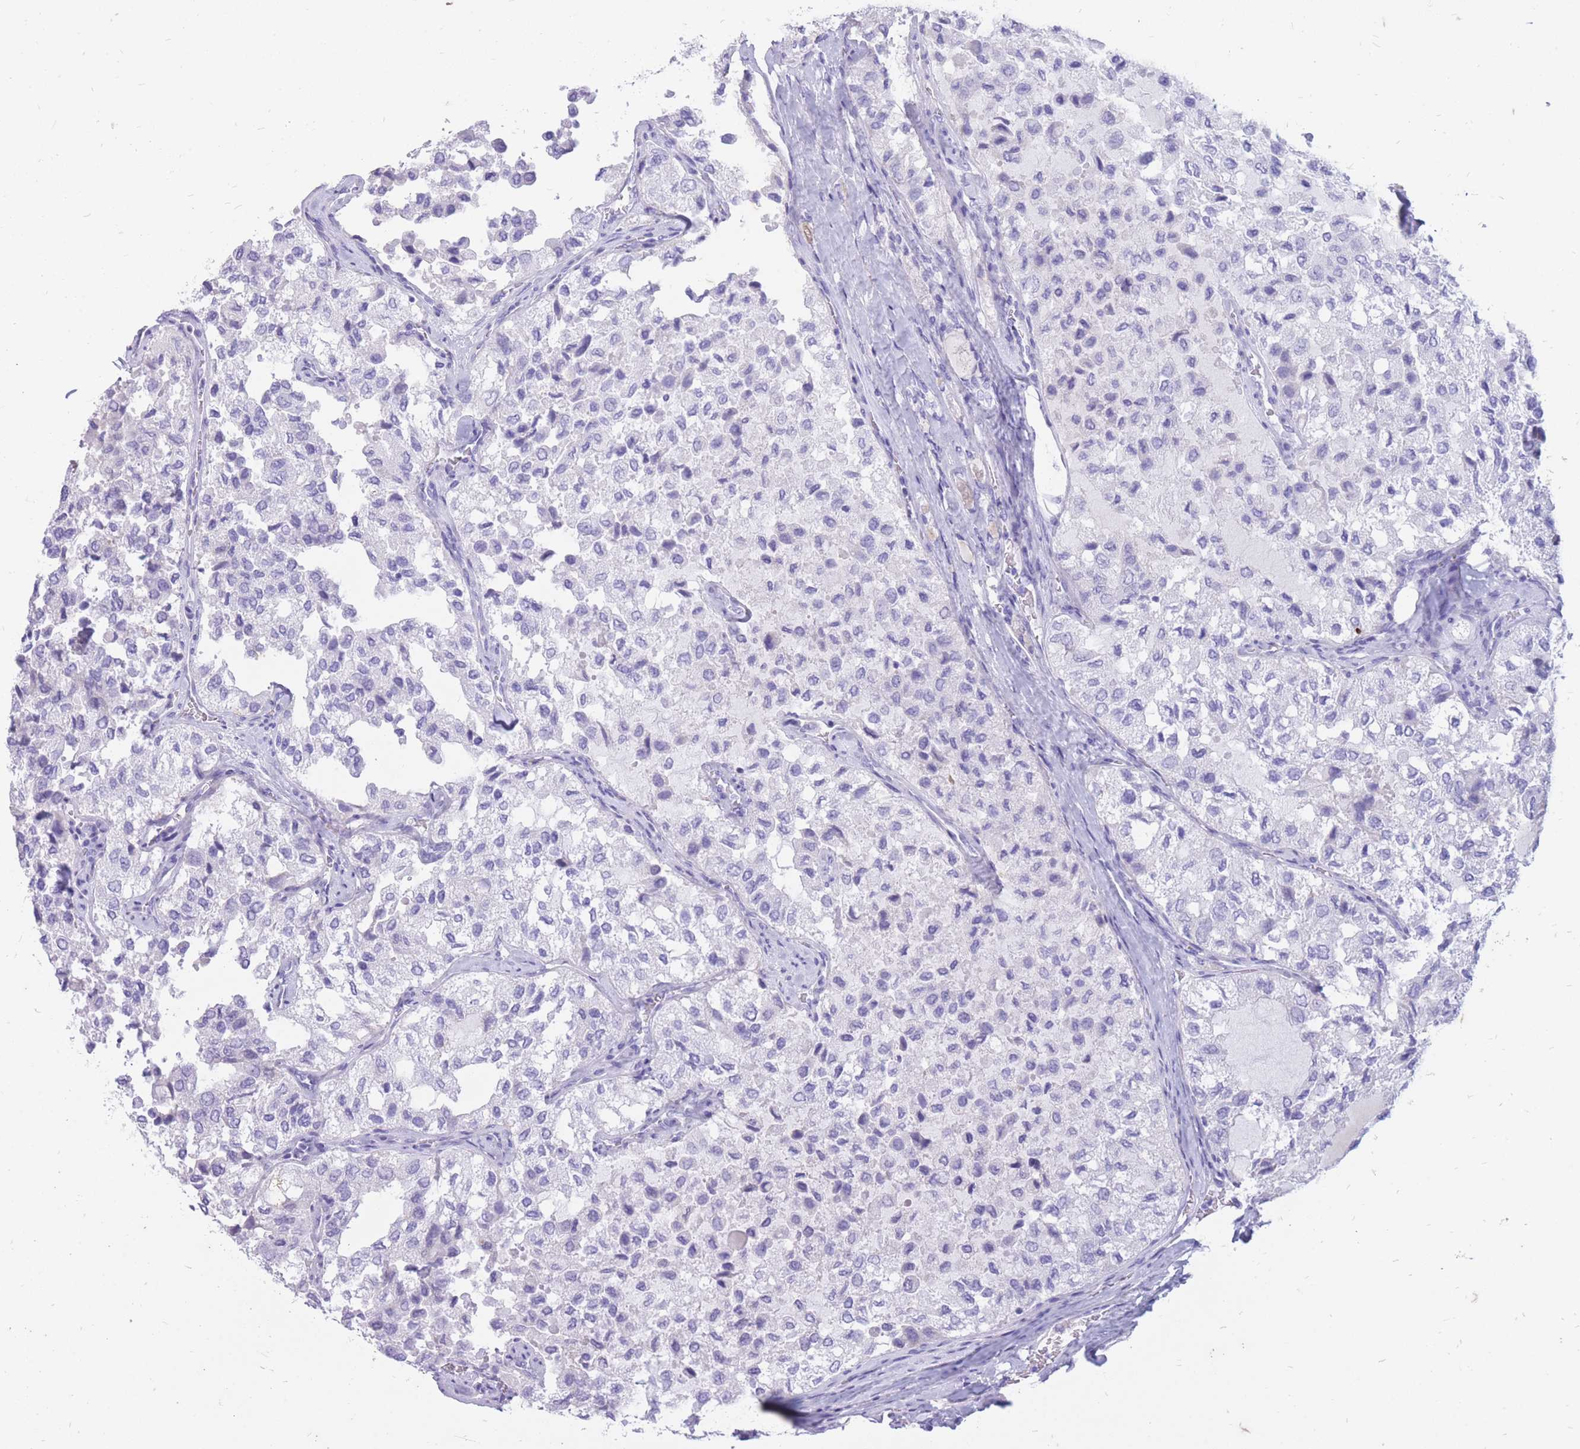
{"staining": {"intensity": "negative", "quantity": "none", "location": "none"}, "tissue": "thyroid cancer", "cell_type": "Tumor cells", "image_type": "cancer", "snomed": [{"axis": "morphology", "description": "Follicular adenoma carcinoma, NOS"}, {"axis": "topography", "description": "Thyroid gland"}], "caption": "Thyroid cancer stained for a protein using IHC shows no positivity tumor cells.", "gene": "ZFP37", "patient": {"sex": "male", "age": 75}}